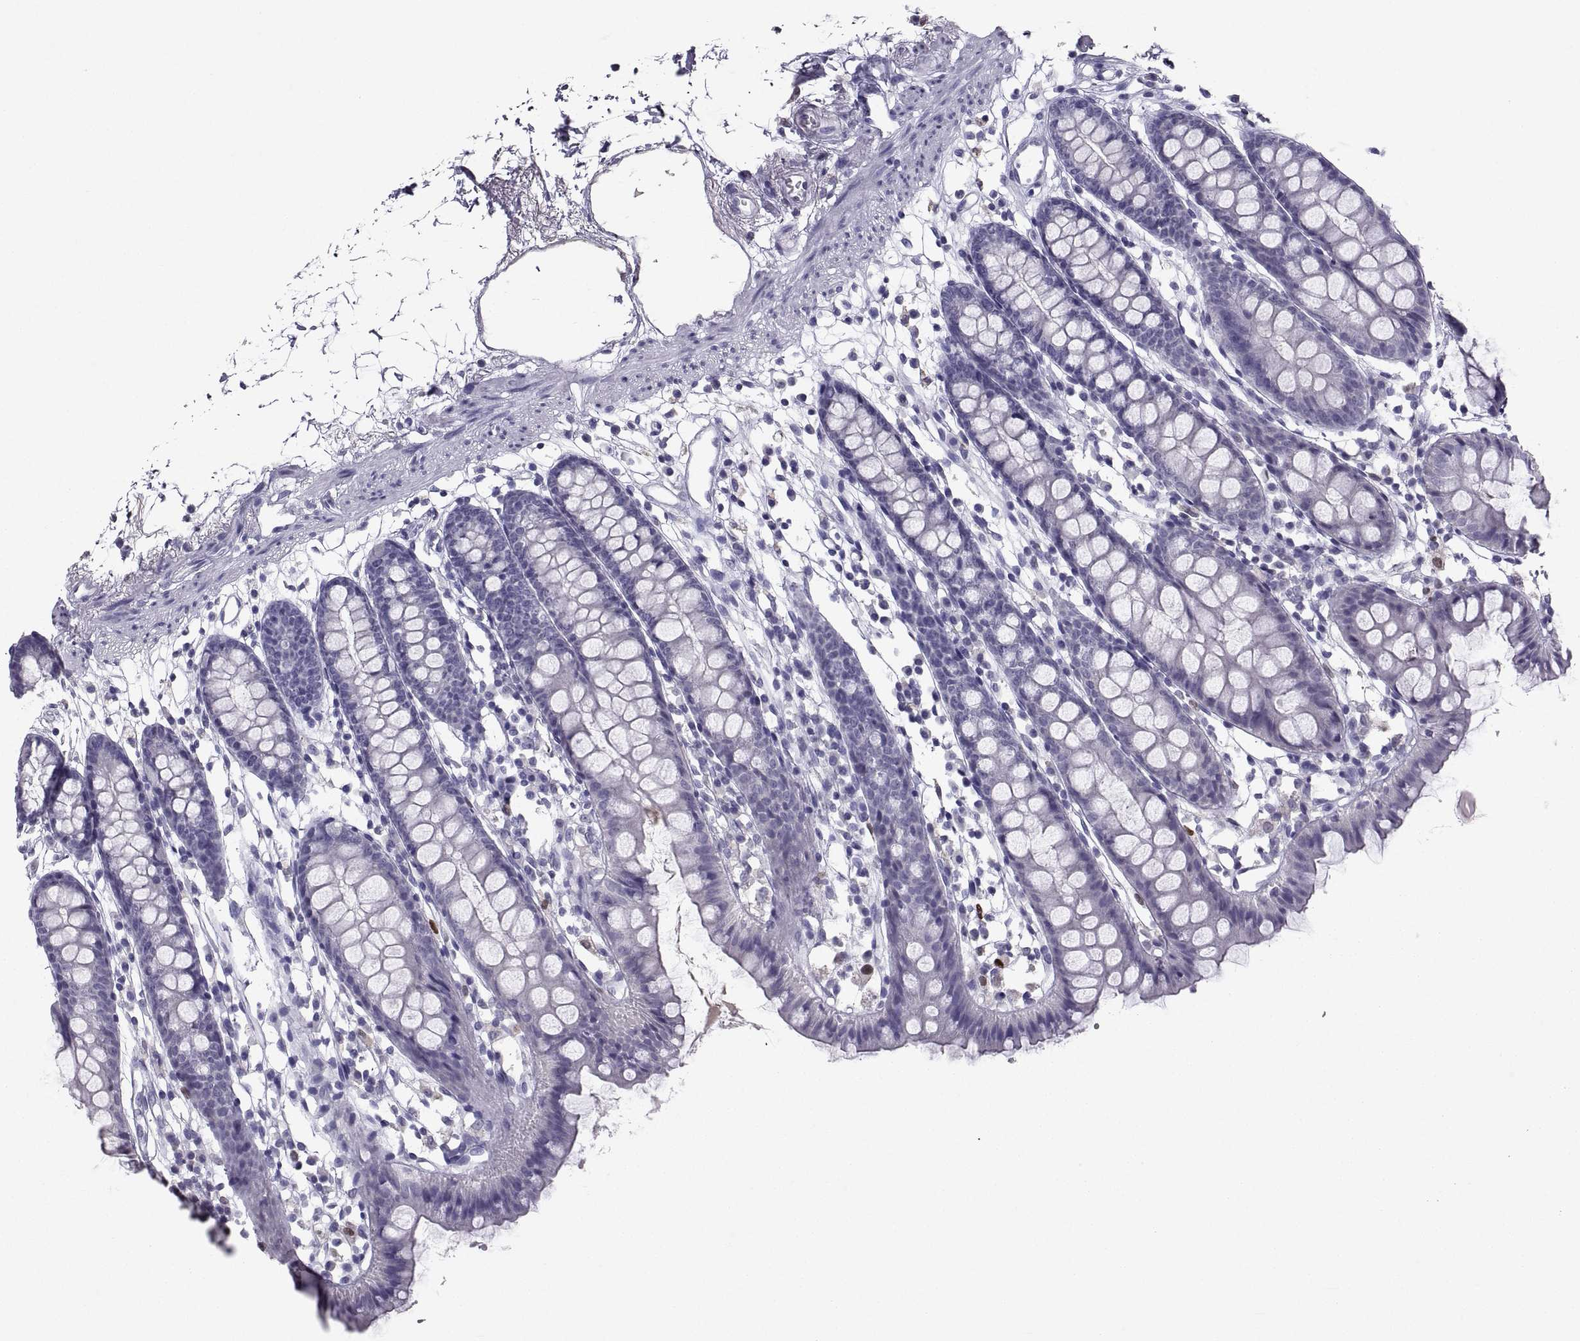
{"staining": {"intensity": "negative", "quantity": "none", "location": "none"}, "tissue": "colon", "cell_type": "Endothelial cells", "image_type": "normal", "snomed": [{"axis": "morphology", "description": "Normal tissue, NOS"}, {"axis": "topography", "description": "Colon"}], "caption": "Colon stained for a protein using immunohistochemistry (IHC) exhibits no staining endothelial cells.", "gene": "SOX21", "patient": {"sex": "male", "age": 47}}